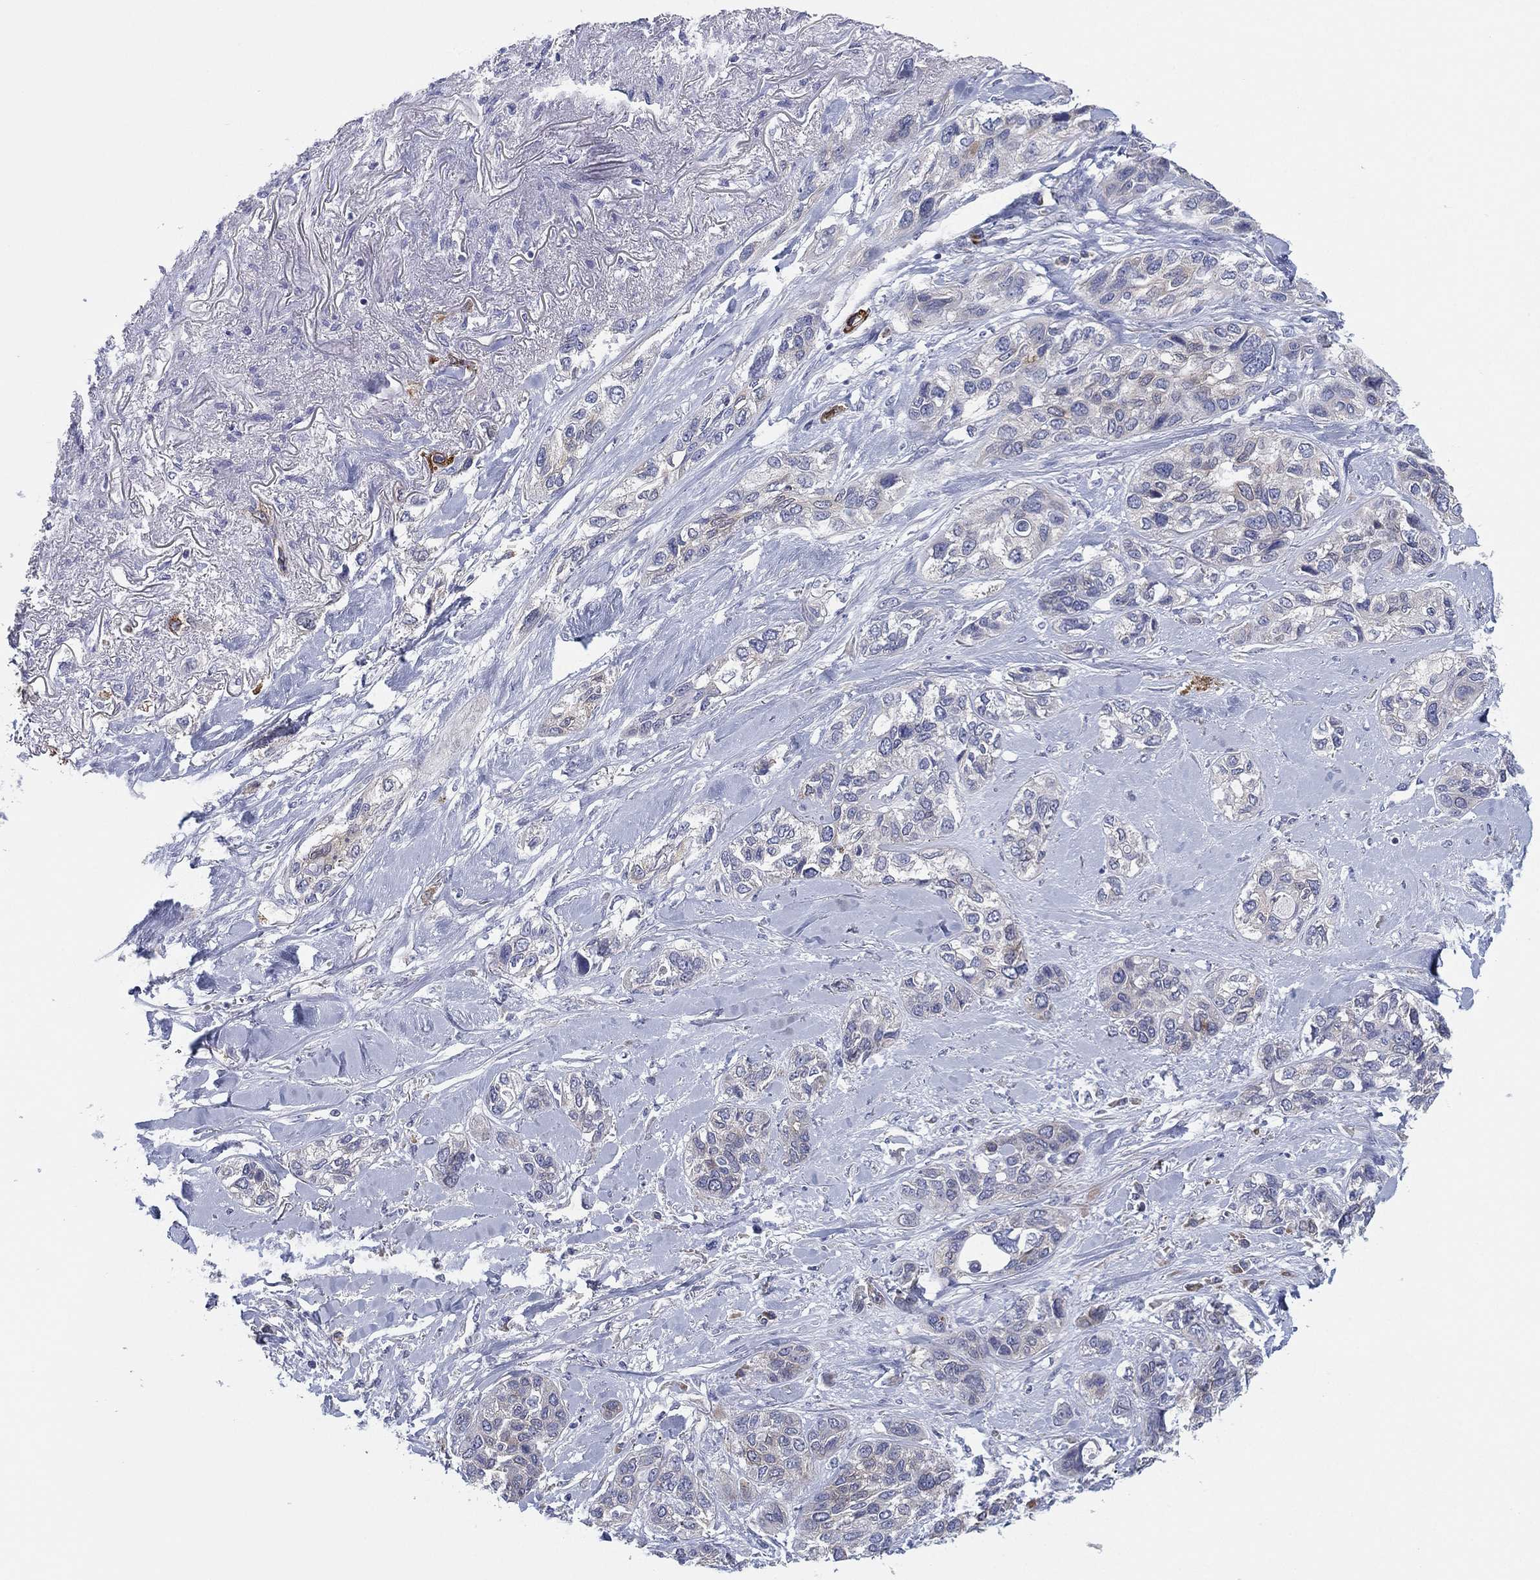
{"staining": {"intensity": "negative", "quantity": "none", "location": "none"}, "tissue": "lung cancer", "cell_type": "Tumor cells", "image_type": "cancer", "snomed": [{"axis": "morphology", "description": "Squamous cell carcinoma, NOS"}, {"axis": "topography", "description": "Lung"}], "caption": "Lung cancer stained for a protein using IHC exhibits no positivity tumor cells.", "gene": "TMEM40", "patient": {"sex": "female", "age": 70}}